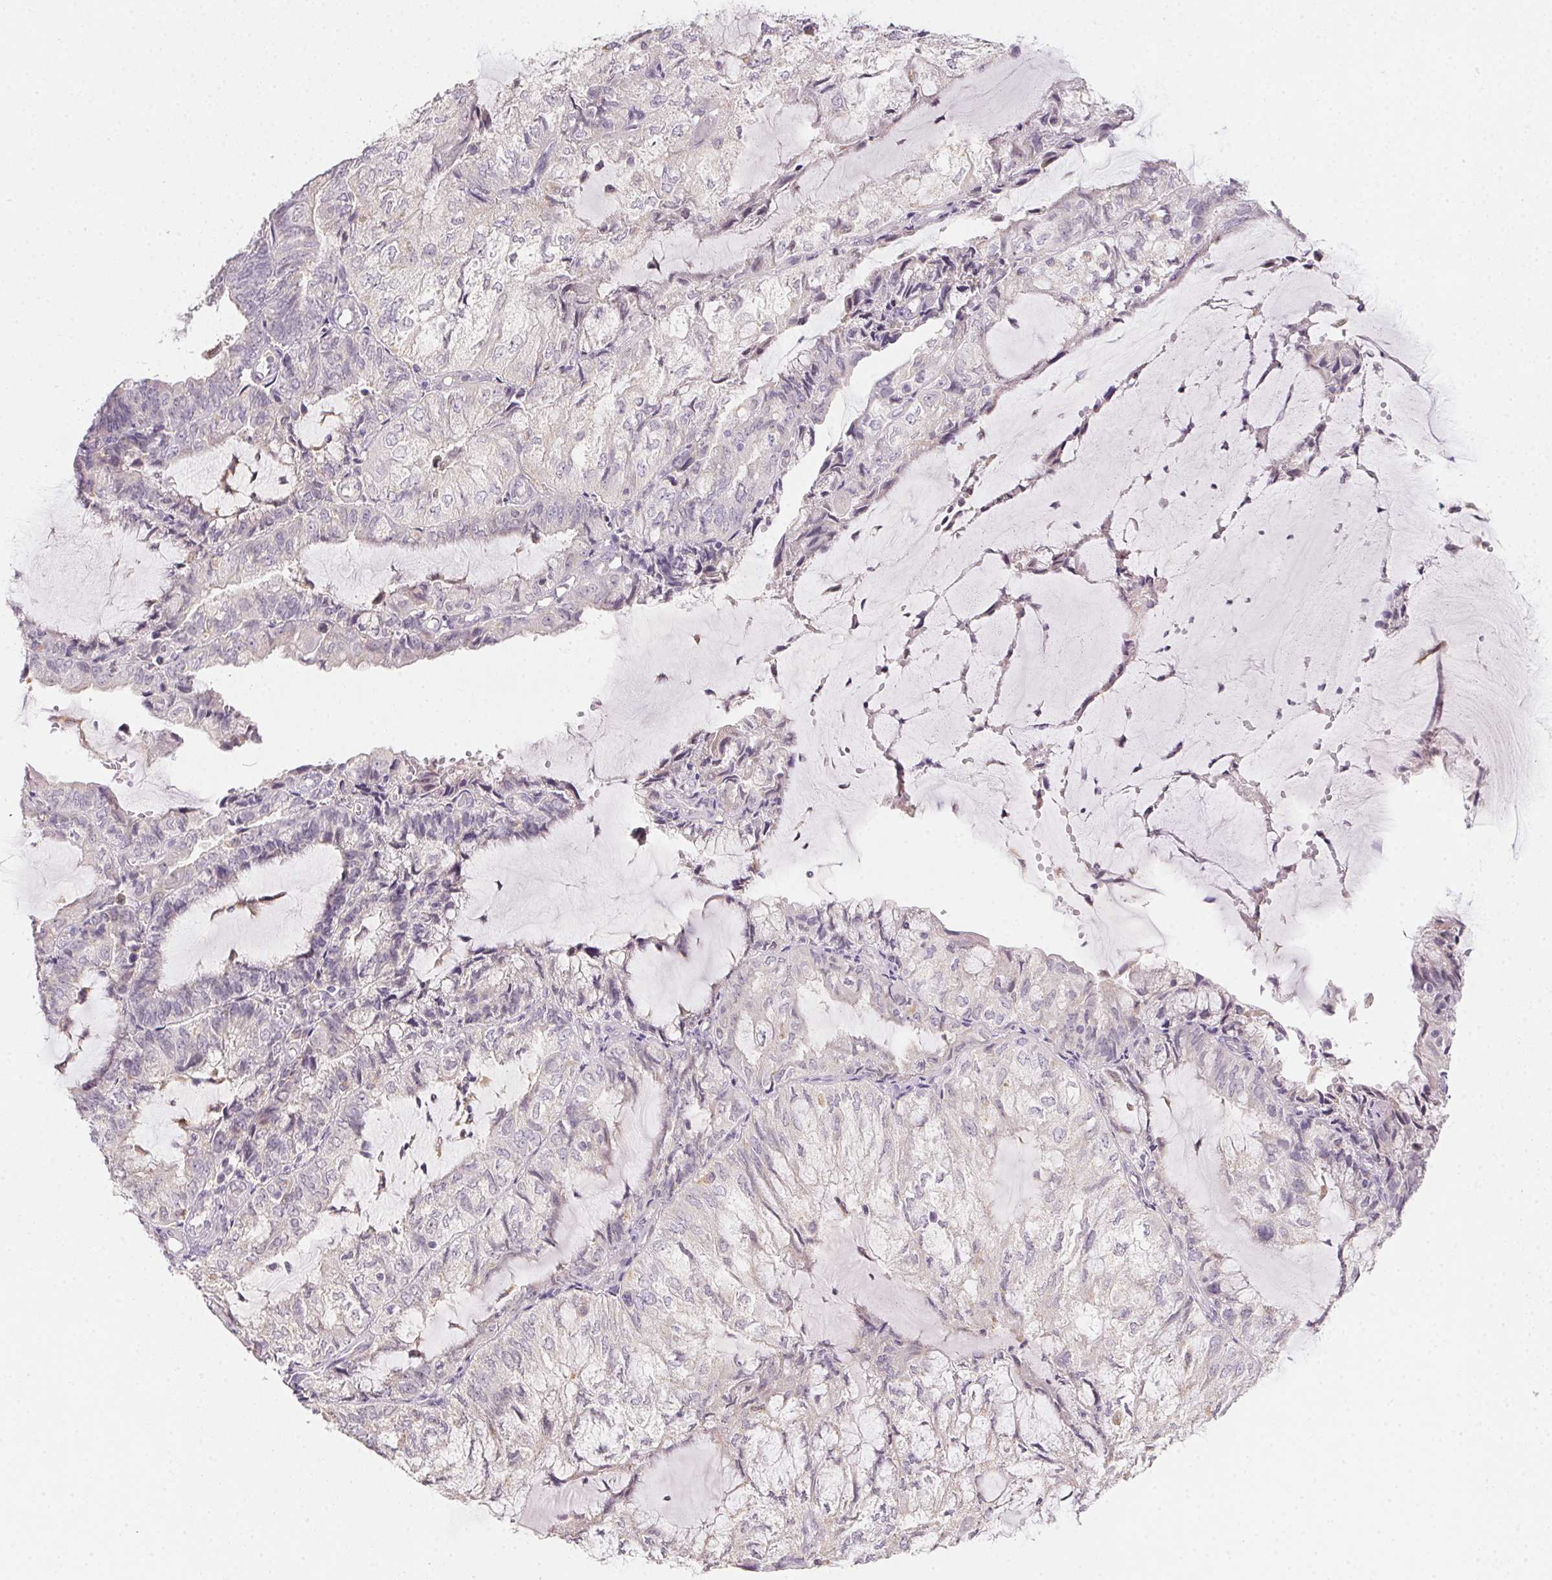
{"staining": {"intensity": "negative", "quantity": "none", "location": "none"}, "tissue": "endometrial cancer", "cell_type": "Tumor cells", "image_type": "cancer", "snomed": [{"axis": "morphology", "description": "Adenocarcinoma, NOS"}, {"axis": "topography", "description": "Endometrium"}], "caption": "Immunohistochemical staining of endometrial cancer exhibits no significant staining in tumor cells.", "gene": "SLC6A18", "patient": {"sex": "female", "age": 81}}